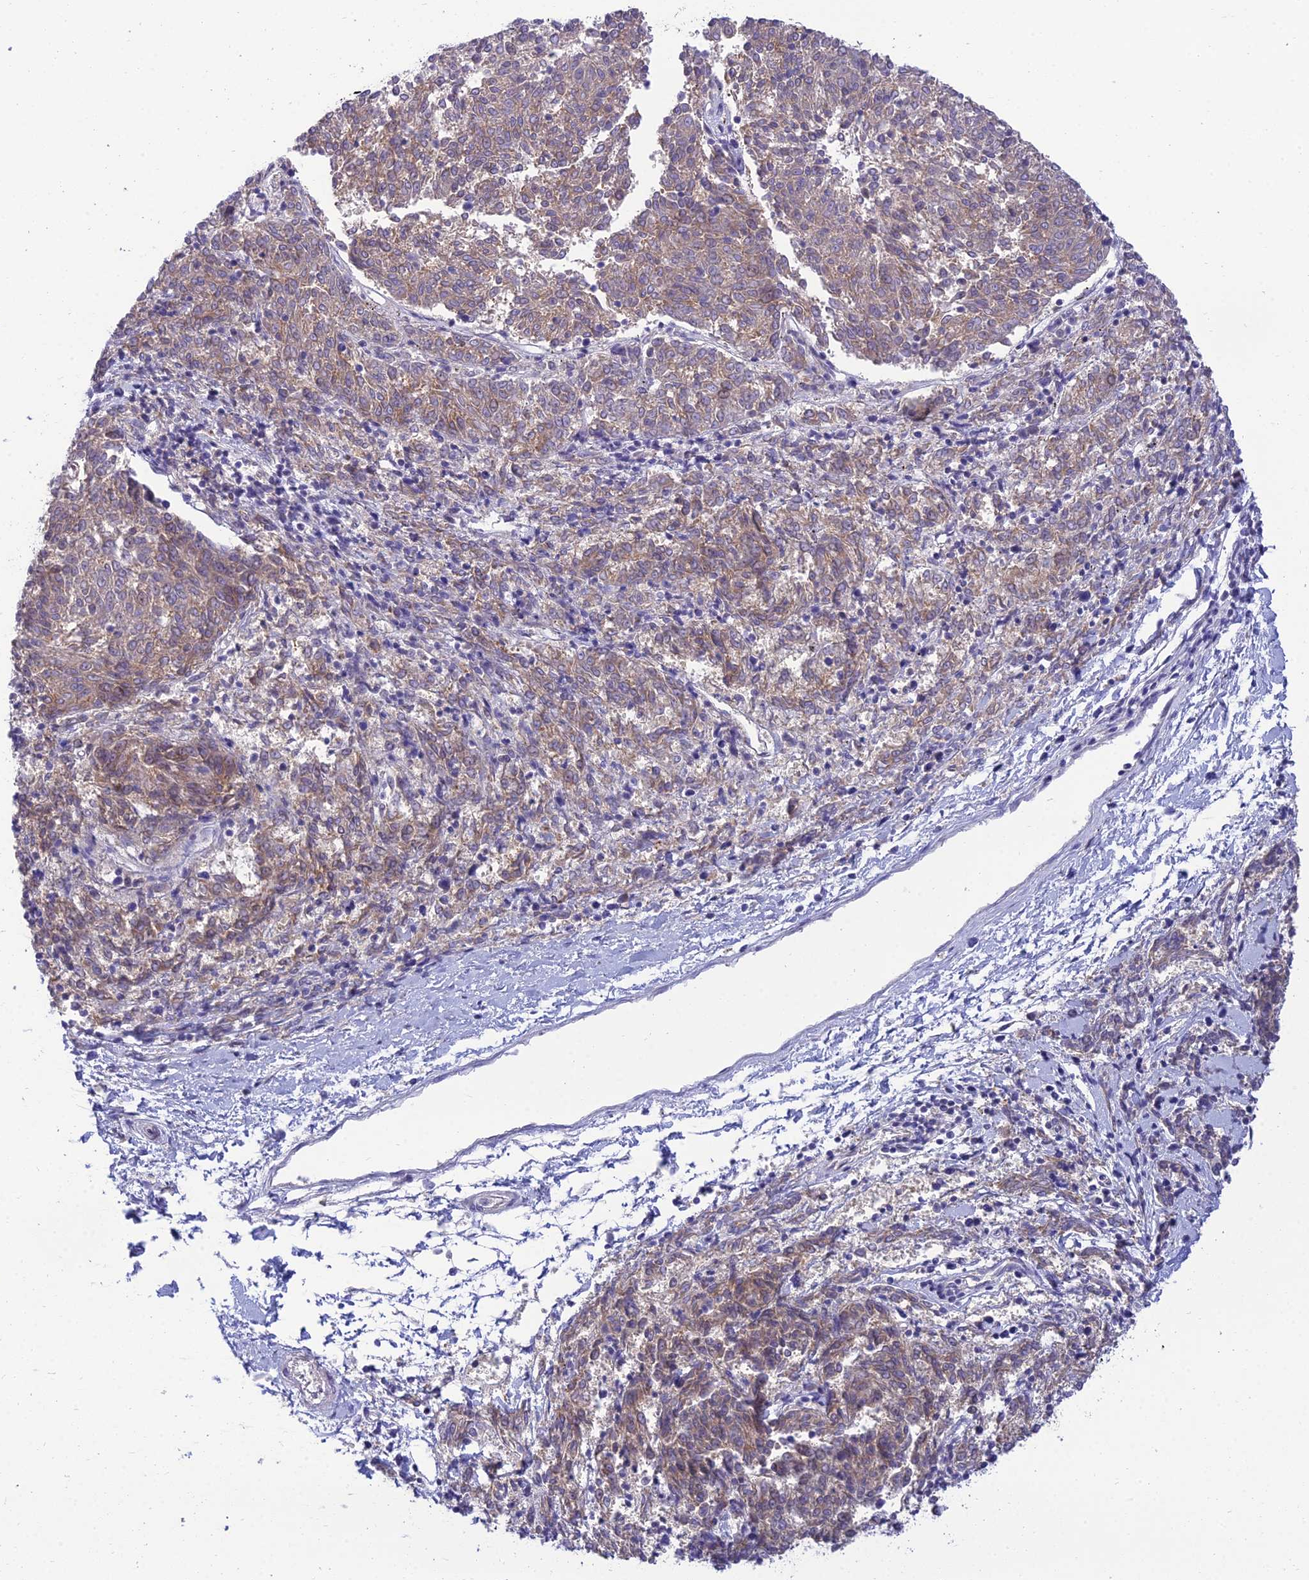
{"staining": {"intensity": "weak", "quantity": "25%-75%", "location": "cytoplasmic/membranous"}, "tissue": "melanoma", "cell_type": "Tumor cells", "image_type": "cancer", "snomed": [{"axis": "morphology", "description": "Malignant melanoma, NOS"}, {"axis": "topography", "description": "Skin"}], "caption": "Tumor cells demonstrate low levels of weak cytoplasmic/membranous expression in about 25%-75% of cells in human melanoma.", "gene": "CLCN7", "patient": {"sex": "female", "age": 72}}